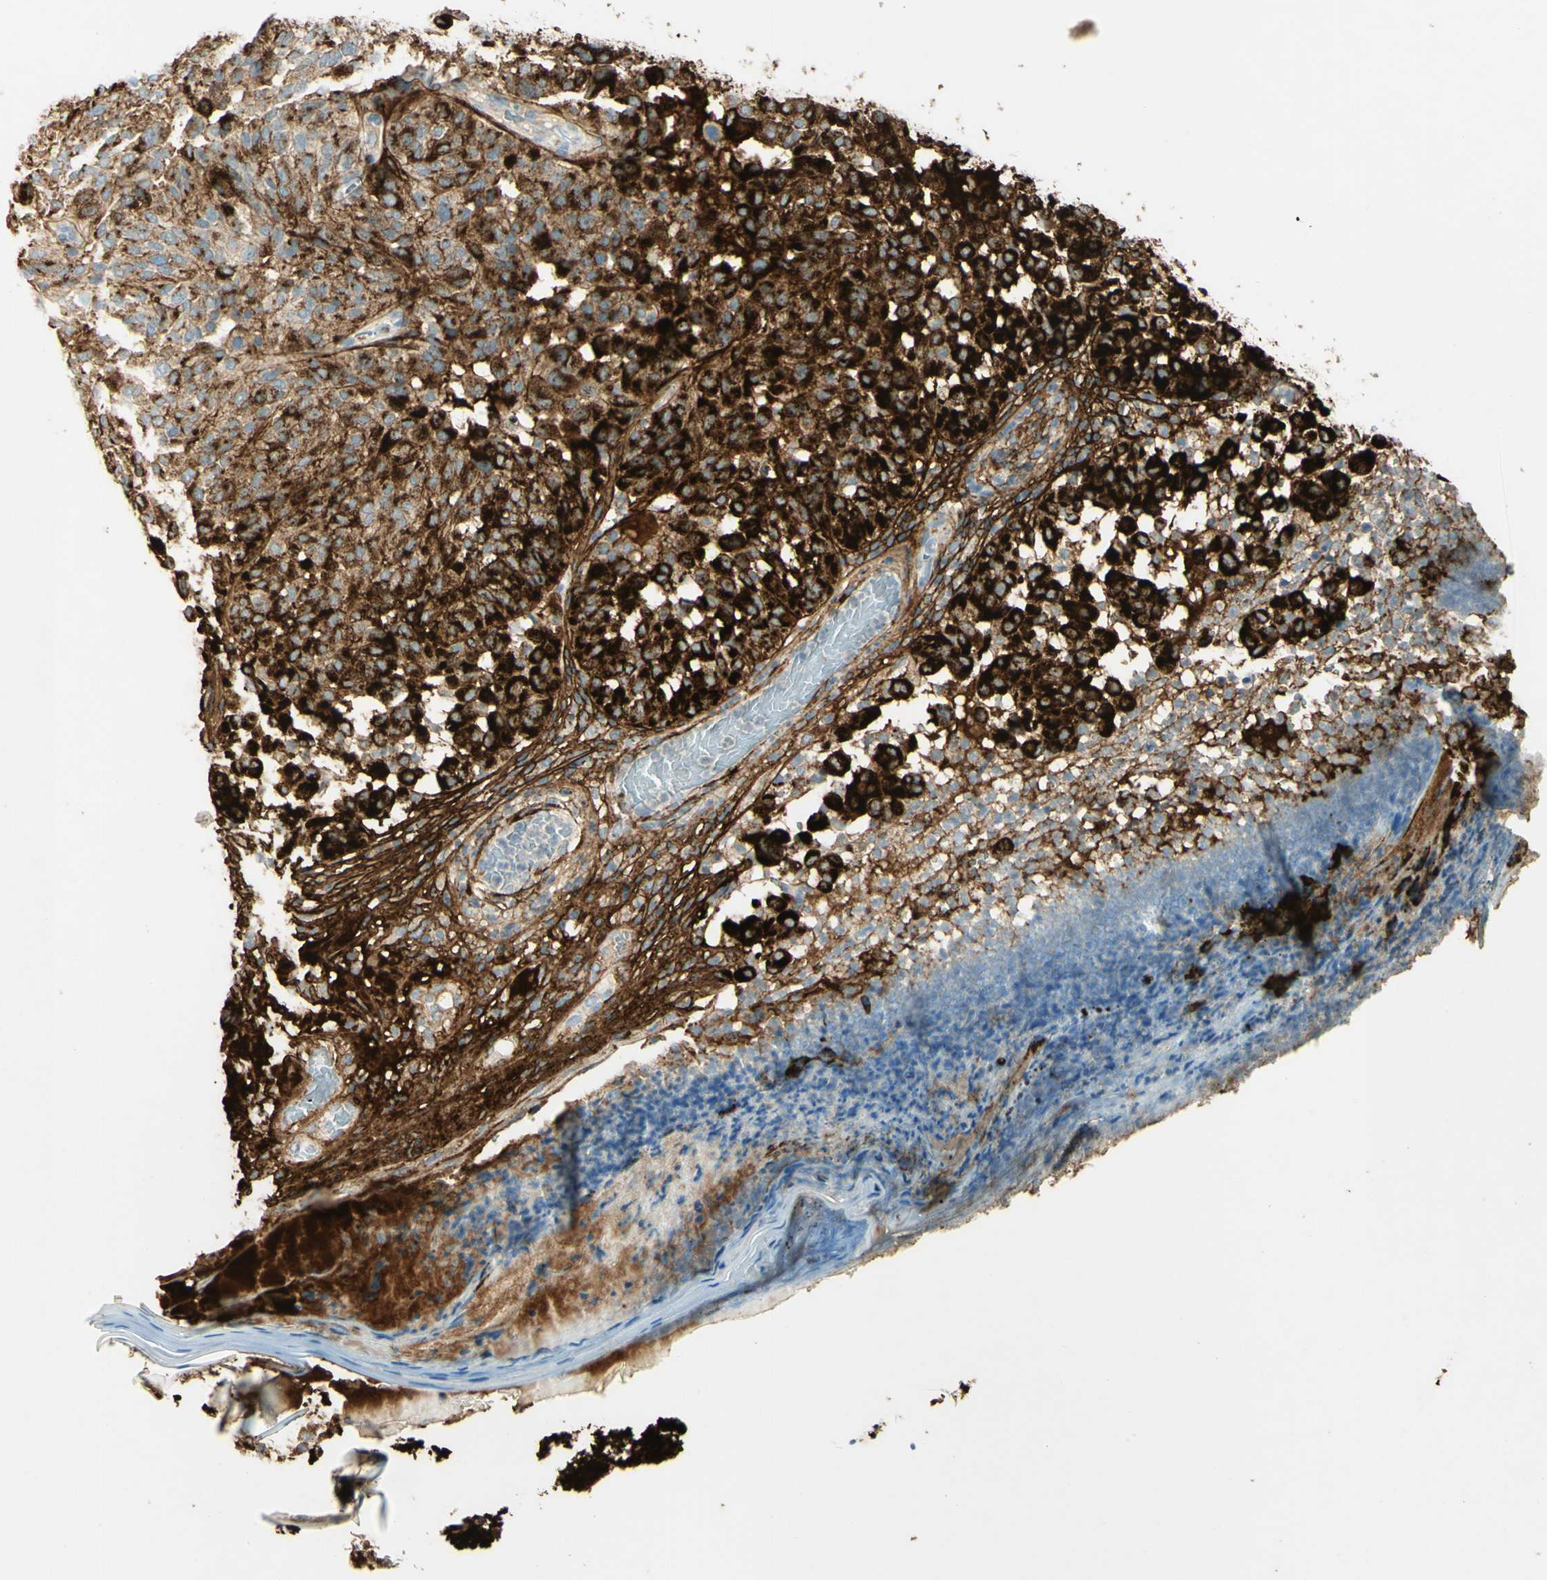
{"staining": {"intensity": "strong", "quantity": ">75%", "location": "cytoplasmic/membranous"}, "tissue": "melanoma", "cell_type": "Tumor cells", "image_type": "cancer", "snomed": [{"axis": "morphology", "description": "Malignant melanoma, NOS"}, {"axis": "topography", "description": "Skin"}], "caption": "This micrograph demonstrates malignant melanoma stained with IHC to label a protein in brown. The cytoplasmic/membranous of tumor cells show strong positivity for the protein. Nuclei are counter-stained blue.", "gene": "TNN", "patient": {"sex": "female", "age": 46}}